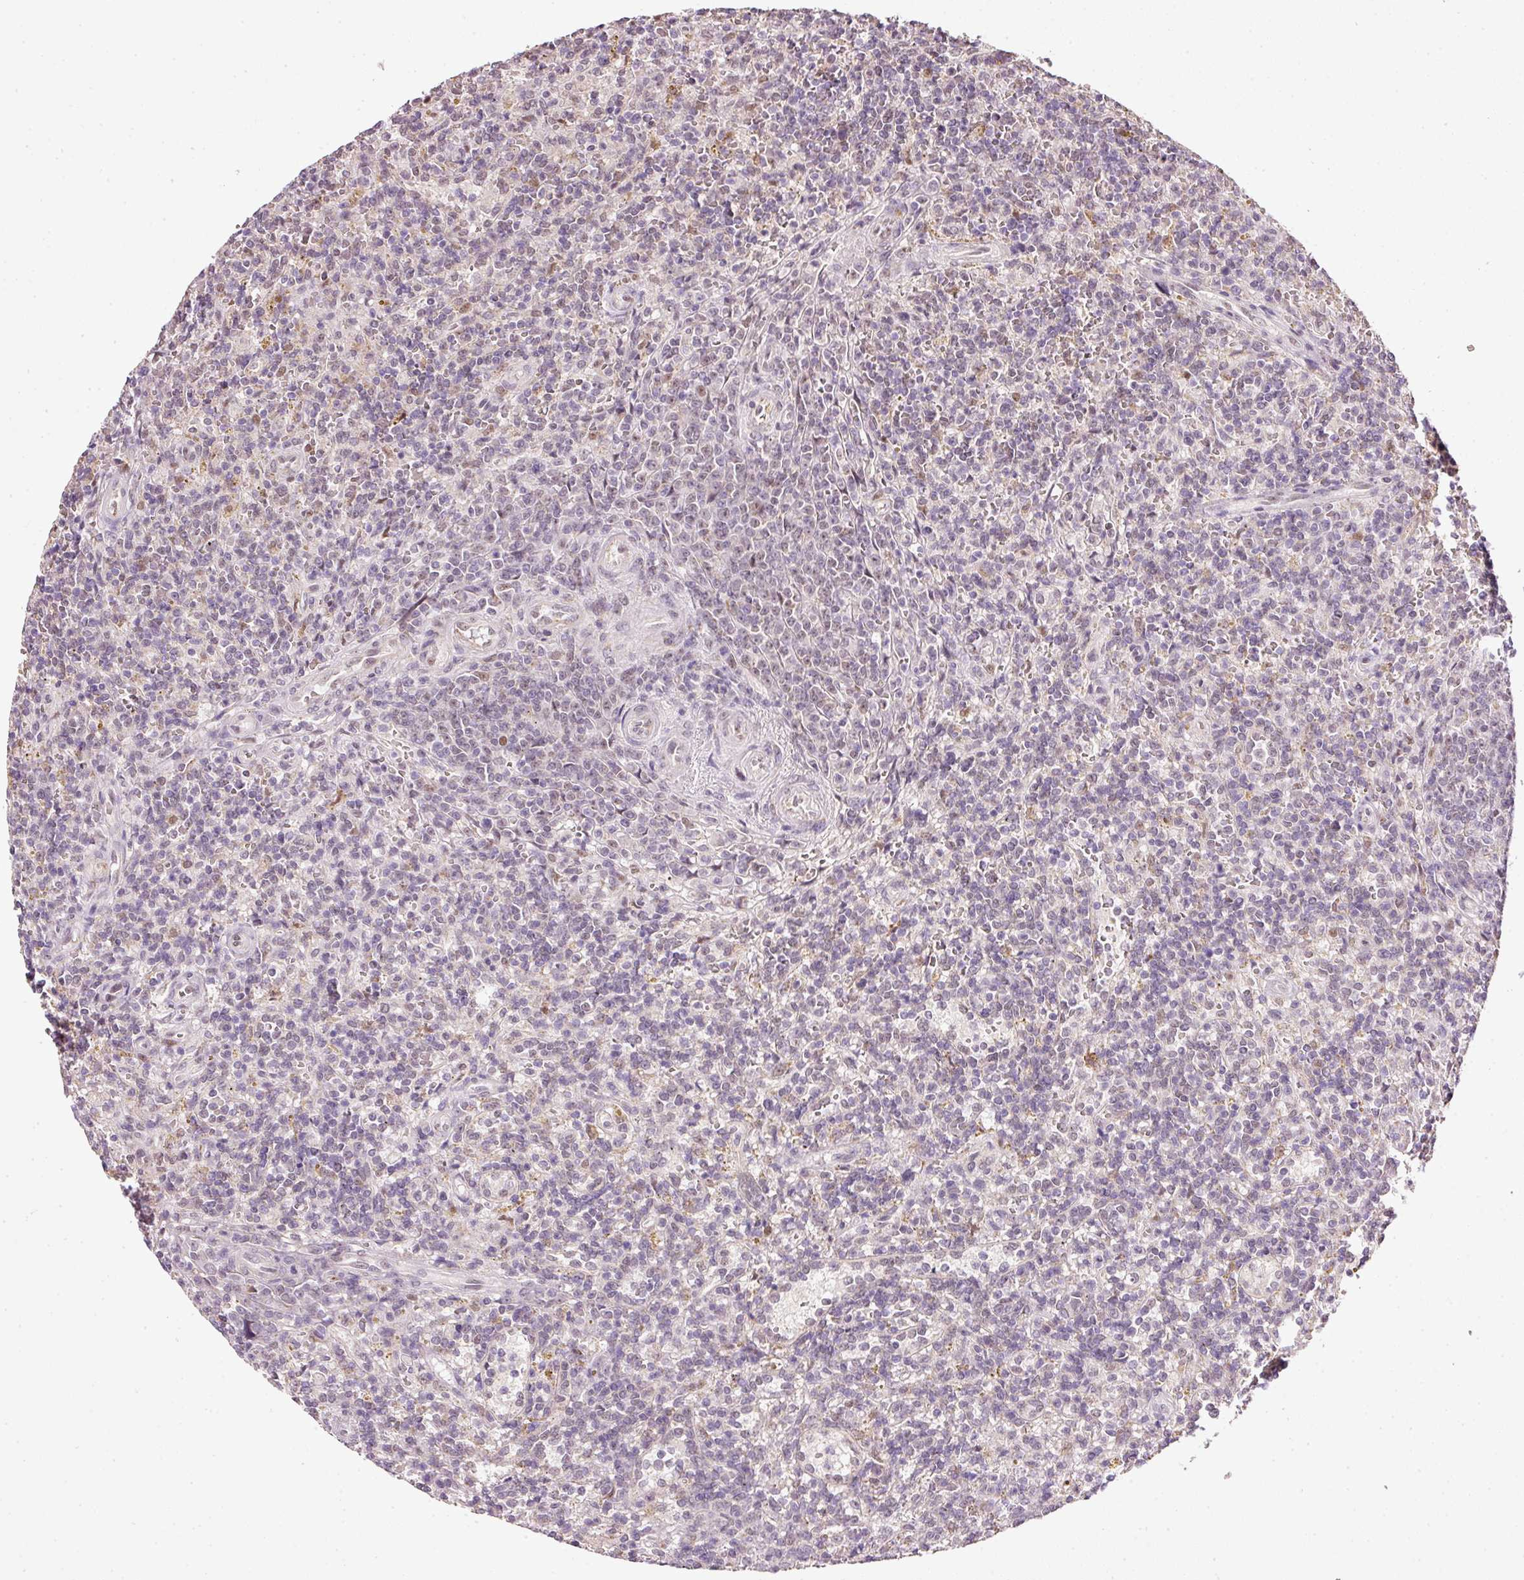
{"staining": {"intensity": "negative", "quantity": "none", "location": "none"}, "tissue": "lymphoma", "cell_type": "Tumor cells", "image_type": "cancer", "snomed": [{"axis": "morphology", "description": "Malignant lymphoma, non-Hodgkin's type, Low grade"}, {"axis": "topography", "description": "Spleen"}], "caption": "This is an immunohistochemistry (IHC) histopathology image of human malignant lymphoma, non-Hodgkin's type (low-grade). There is no expression in tumor cells.", "gene": "FSTL3", "patient": {"sex": "male", "age": 67}}